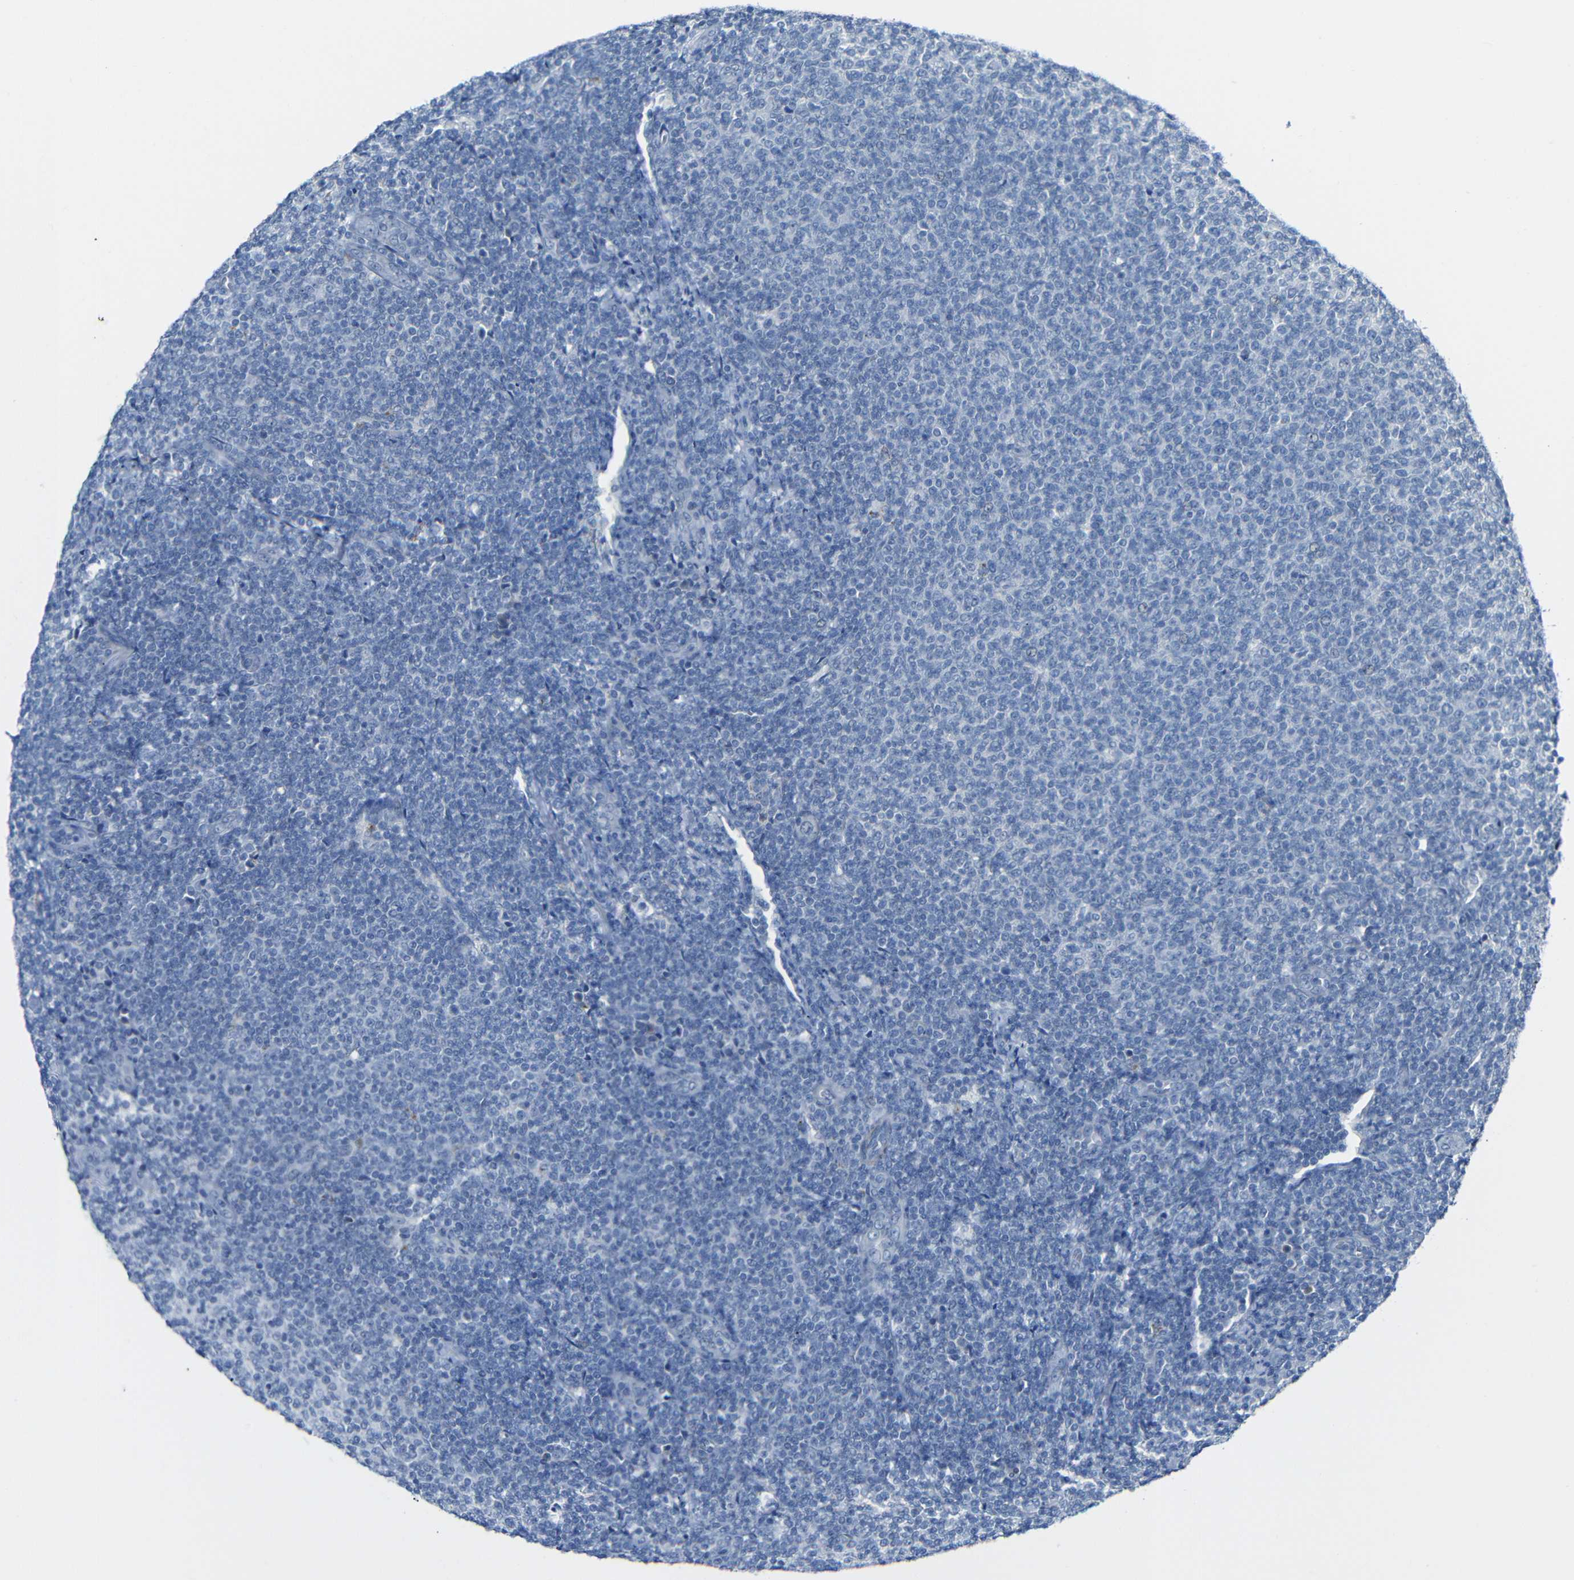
{"staining": {"intensity": "negative", "quantity": "none", "location": "none"}, "tissue": "lymphoma", "cell_type": "Tumor cells", "image_type": "cancer", "snomed": [{"axis": "morphology", "description": "Malignant lymphoma, non-Hodgkin's type, Low grade"}, {"axis": "topography", "description": "Lymph node"}], "caption": "Image shows no protein positivity in tumor cells of low-grade malignant lymphoma, non-Hodgkin's type tissue.", "gene": "C15orf48", "patient": {"sex": "male", "age": 66}}